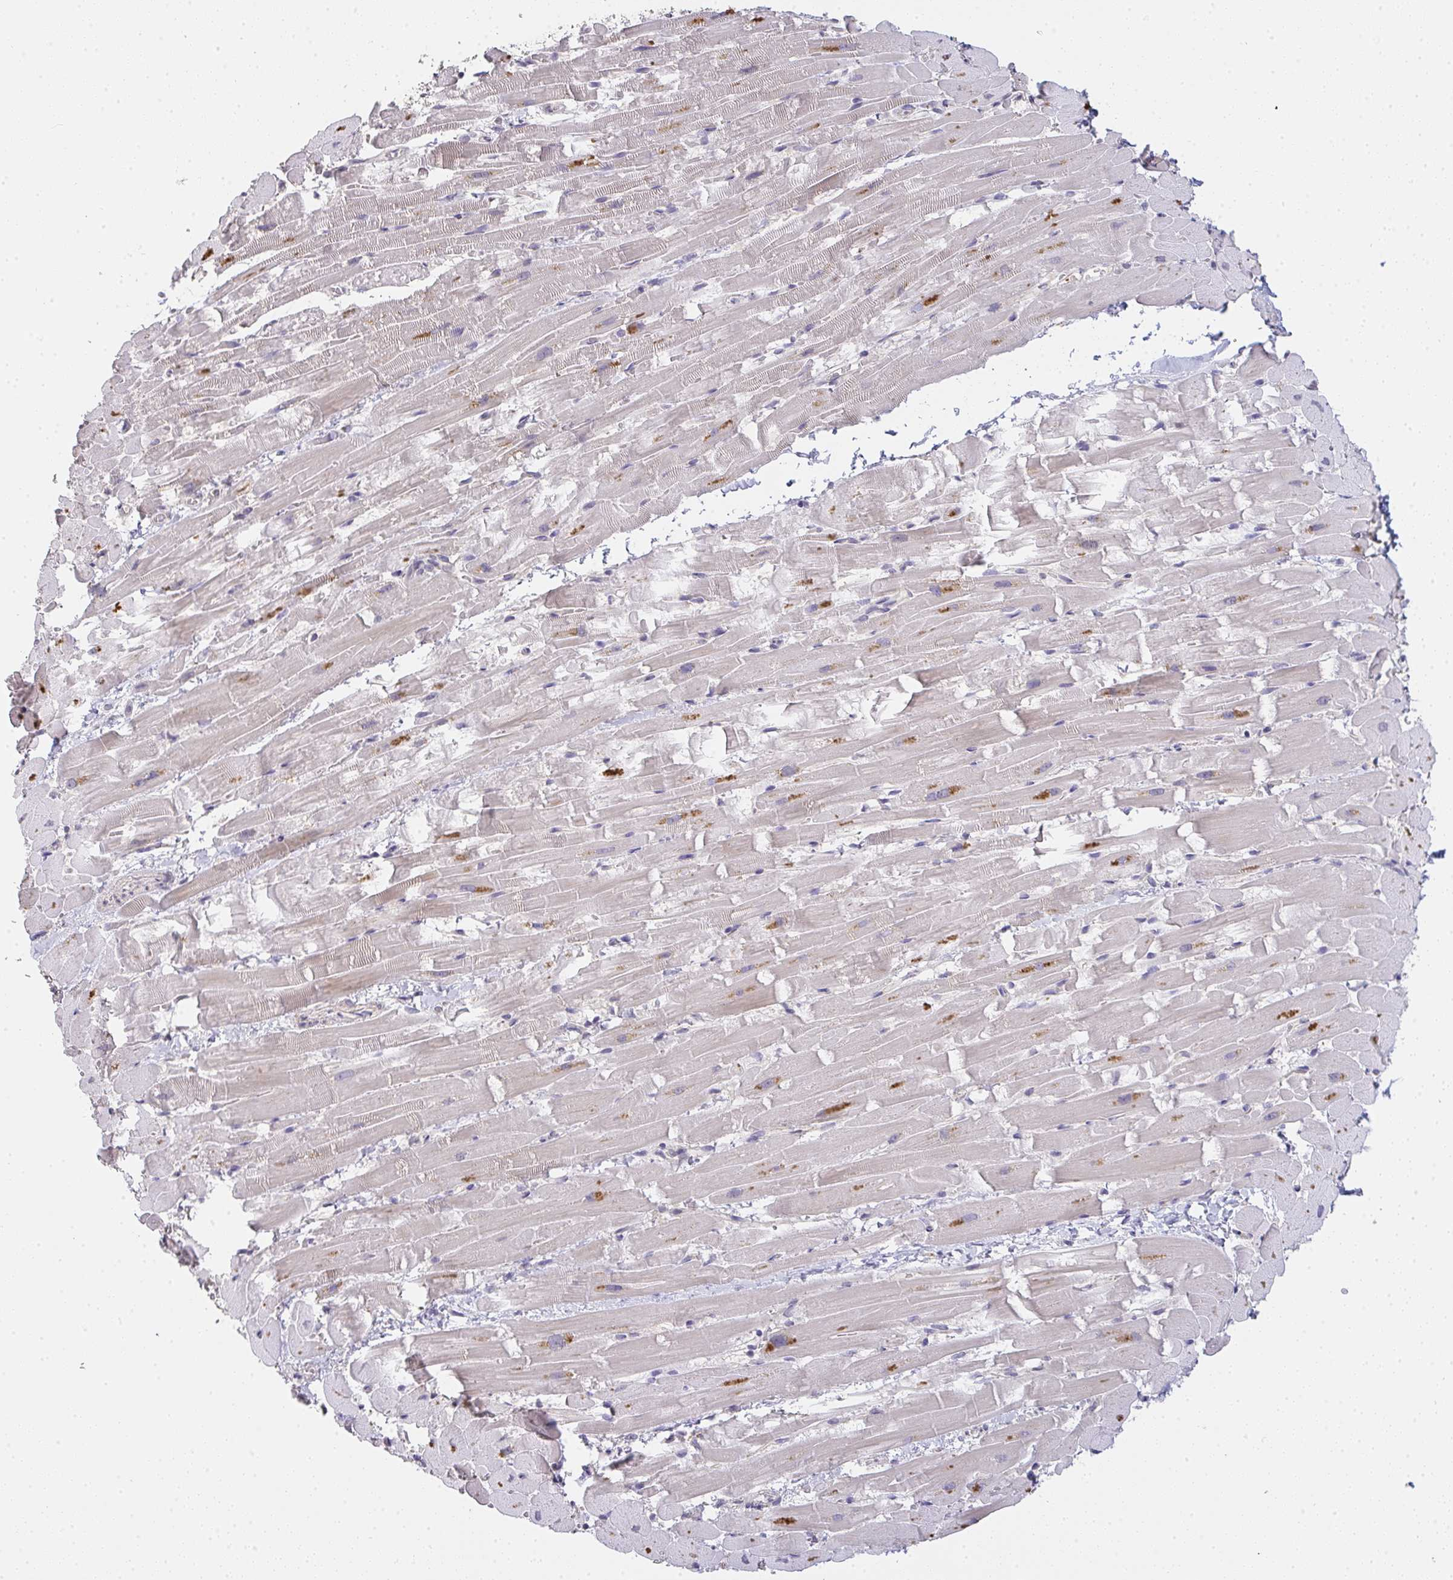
{"staining": {"intensity": "strong", "quantity": "<25%", "location": "cytoplasmic/membranous"}, "tissue": "heart muscle", "cell_type": "Cardiomyocytes", "image_type": "normal", "snomed": [{"axis": "morphology", "description": "Normal tissue, NOS"}, {"axis": "topography", "description": "Heart"}], "caption": "Human heart muscle stained for a protein (brown) demonstrates strong cytoplasmic/membranous positive expression in approximately <25% of cardiomyocytes.", "gene": "TMEM219", "patient": {"sex": "male", "age": 37}}